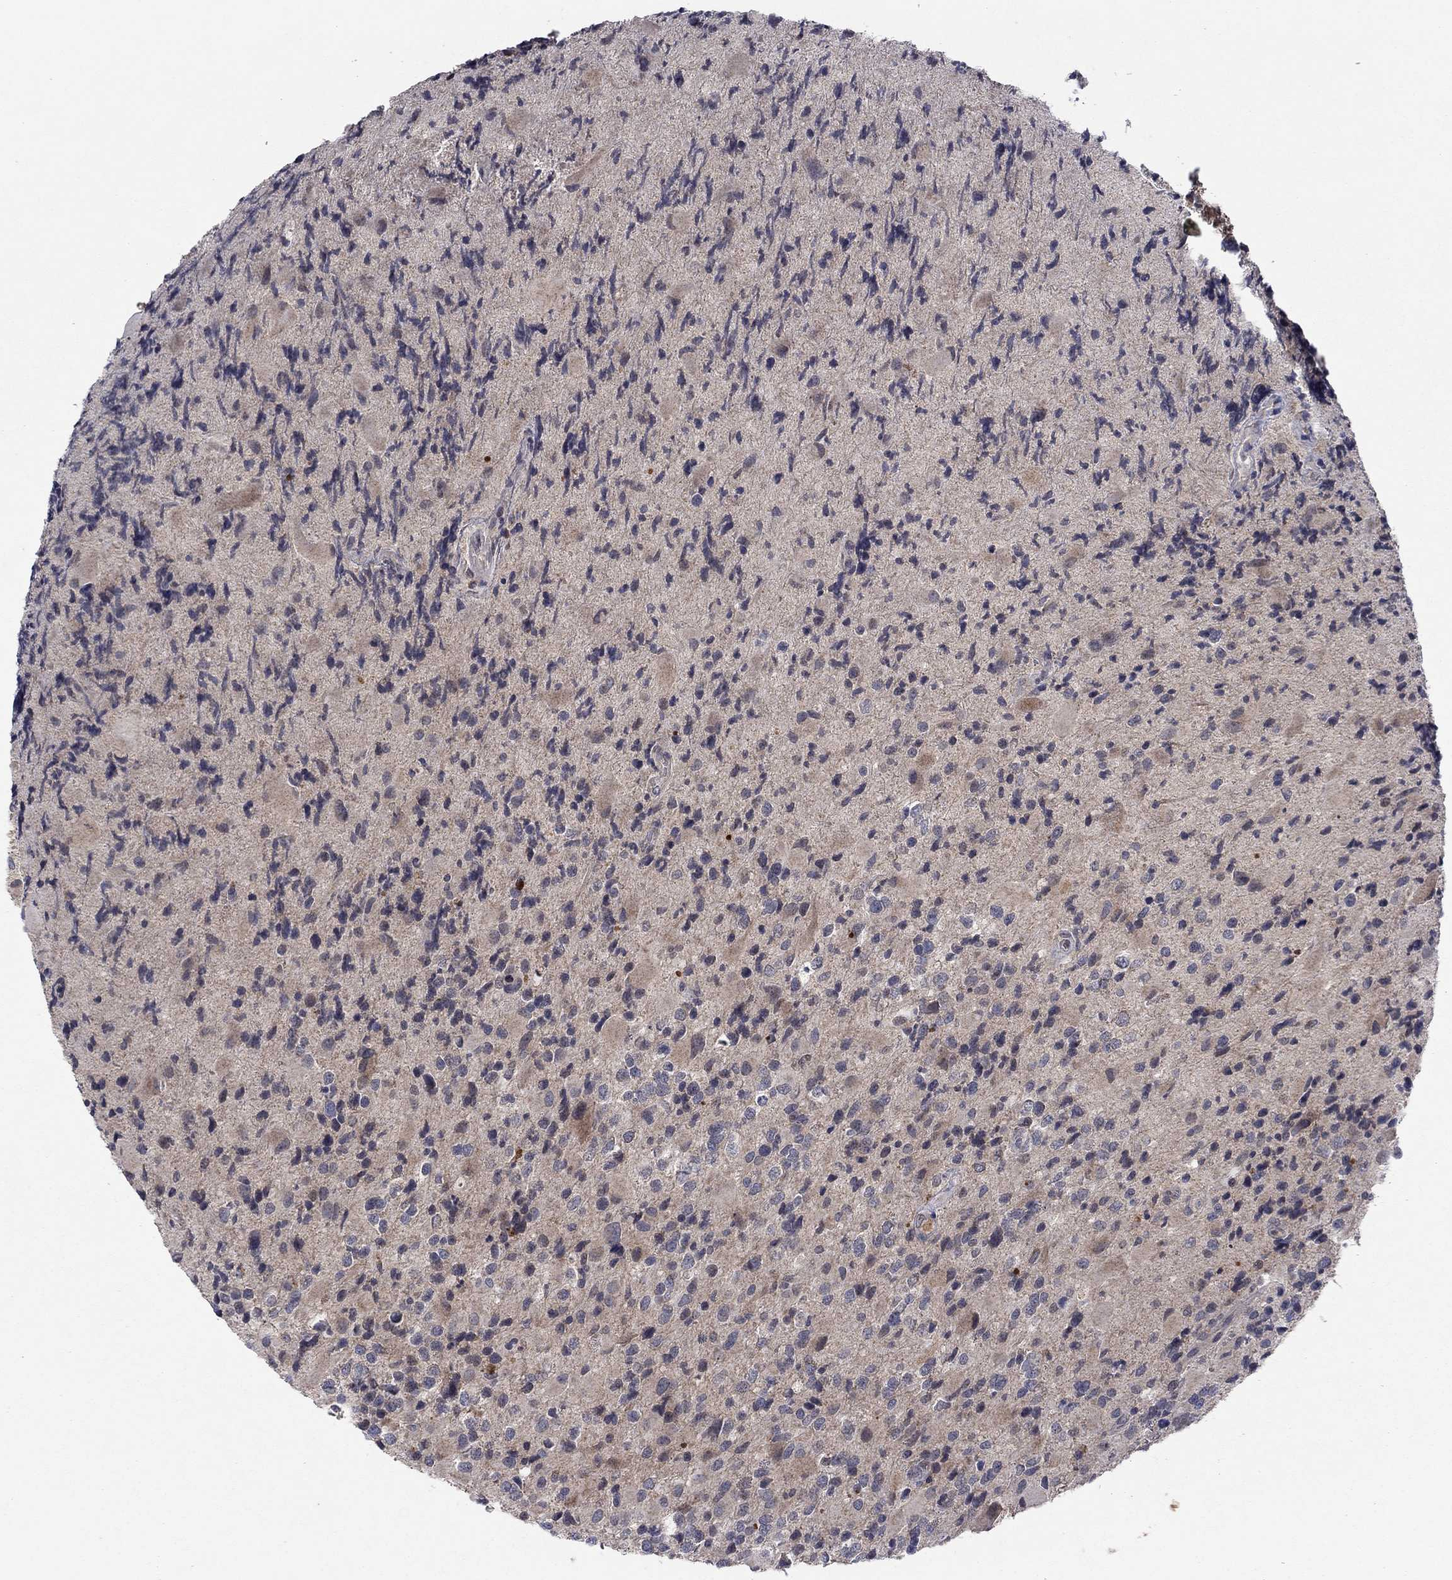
{"staining": {"intensity": "negative", "quantity": "none", "location": "none"}, "tissue": "glioma", "cell_type": "Tumor cells", "image_type": "cancer", "snomed": [{"axis": "morphology", "description": "Glioma, malignant, Low grade"}, {"axis": "topography", "description": "Brain"}], "caption": "This is an immunohistochemistry micrograph of glioma. There is no positivity in tumor cells.", "gene": "IL4", "patient": {"sex": "female", "age": 32}}